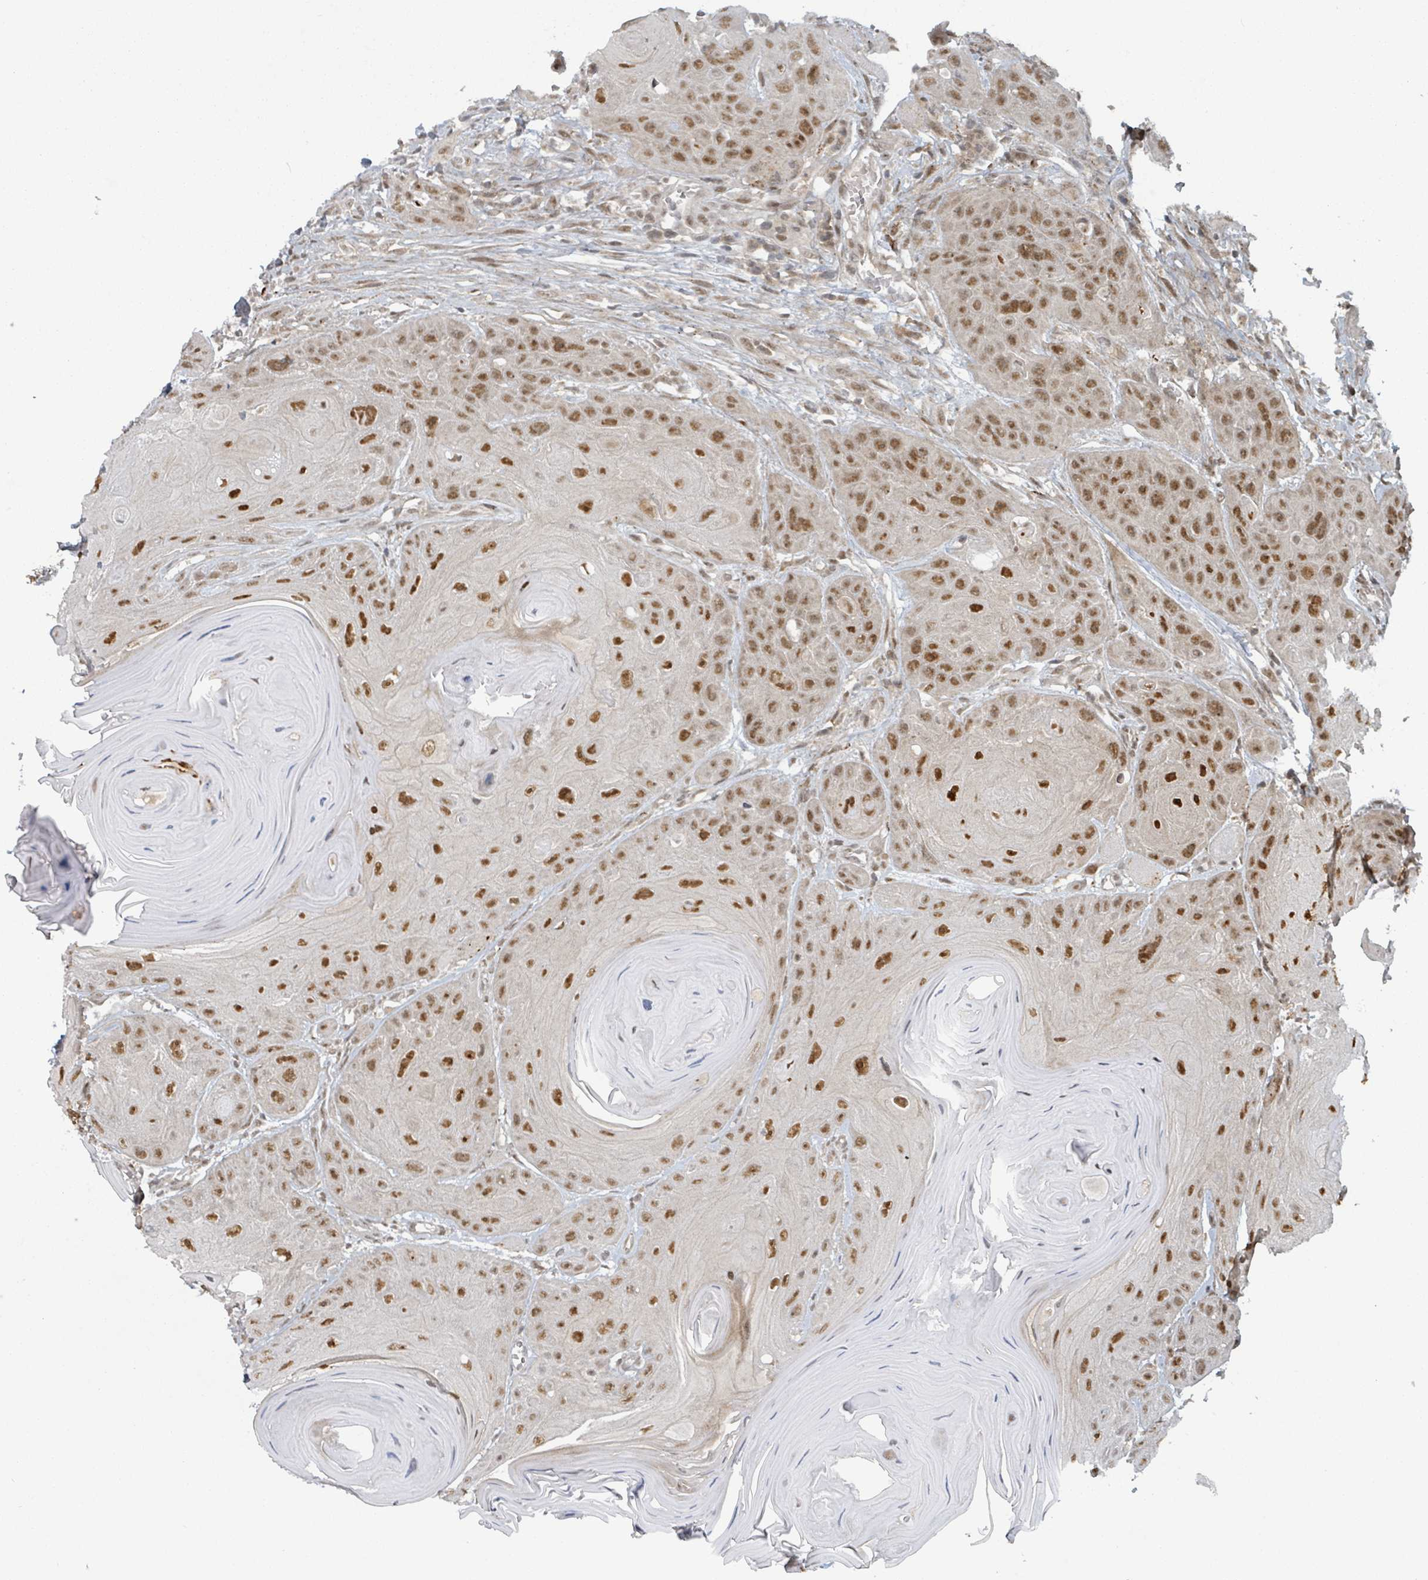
{"staining": {"intensity": "moderate", "quantity": ">75%", "location": "nuclear"}, "tissue": "head and neck cancer", "cell_type": "Tumor cells", "image_type": "cancer", "snomed": [{"axis": "morphology", "description": "Squamous cell carcinoma, NOS"}, {"axis": "topography", "description": "Head-Neck"}], "caption": "Brown immunohistochemical staining in head and neck cancer (squamous cell carcinoma) demonstrates moderate nuclear positivity in approximately >75% of tumor cells.", "gene": "GTF3C1", "patient": {"sex": "female", "age": 59}}